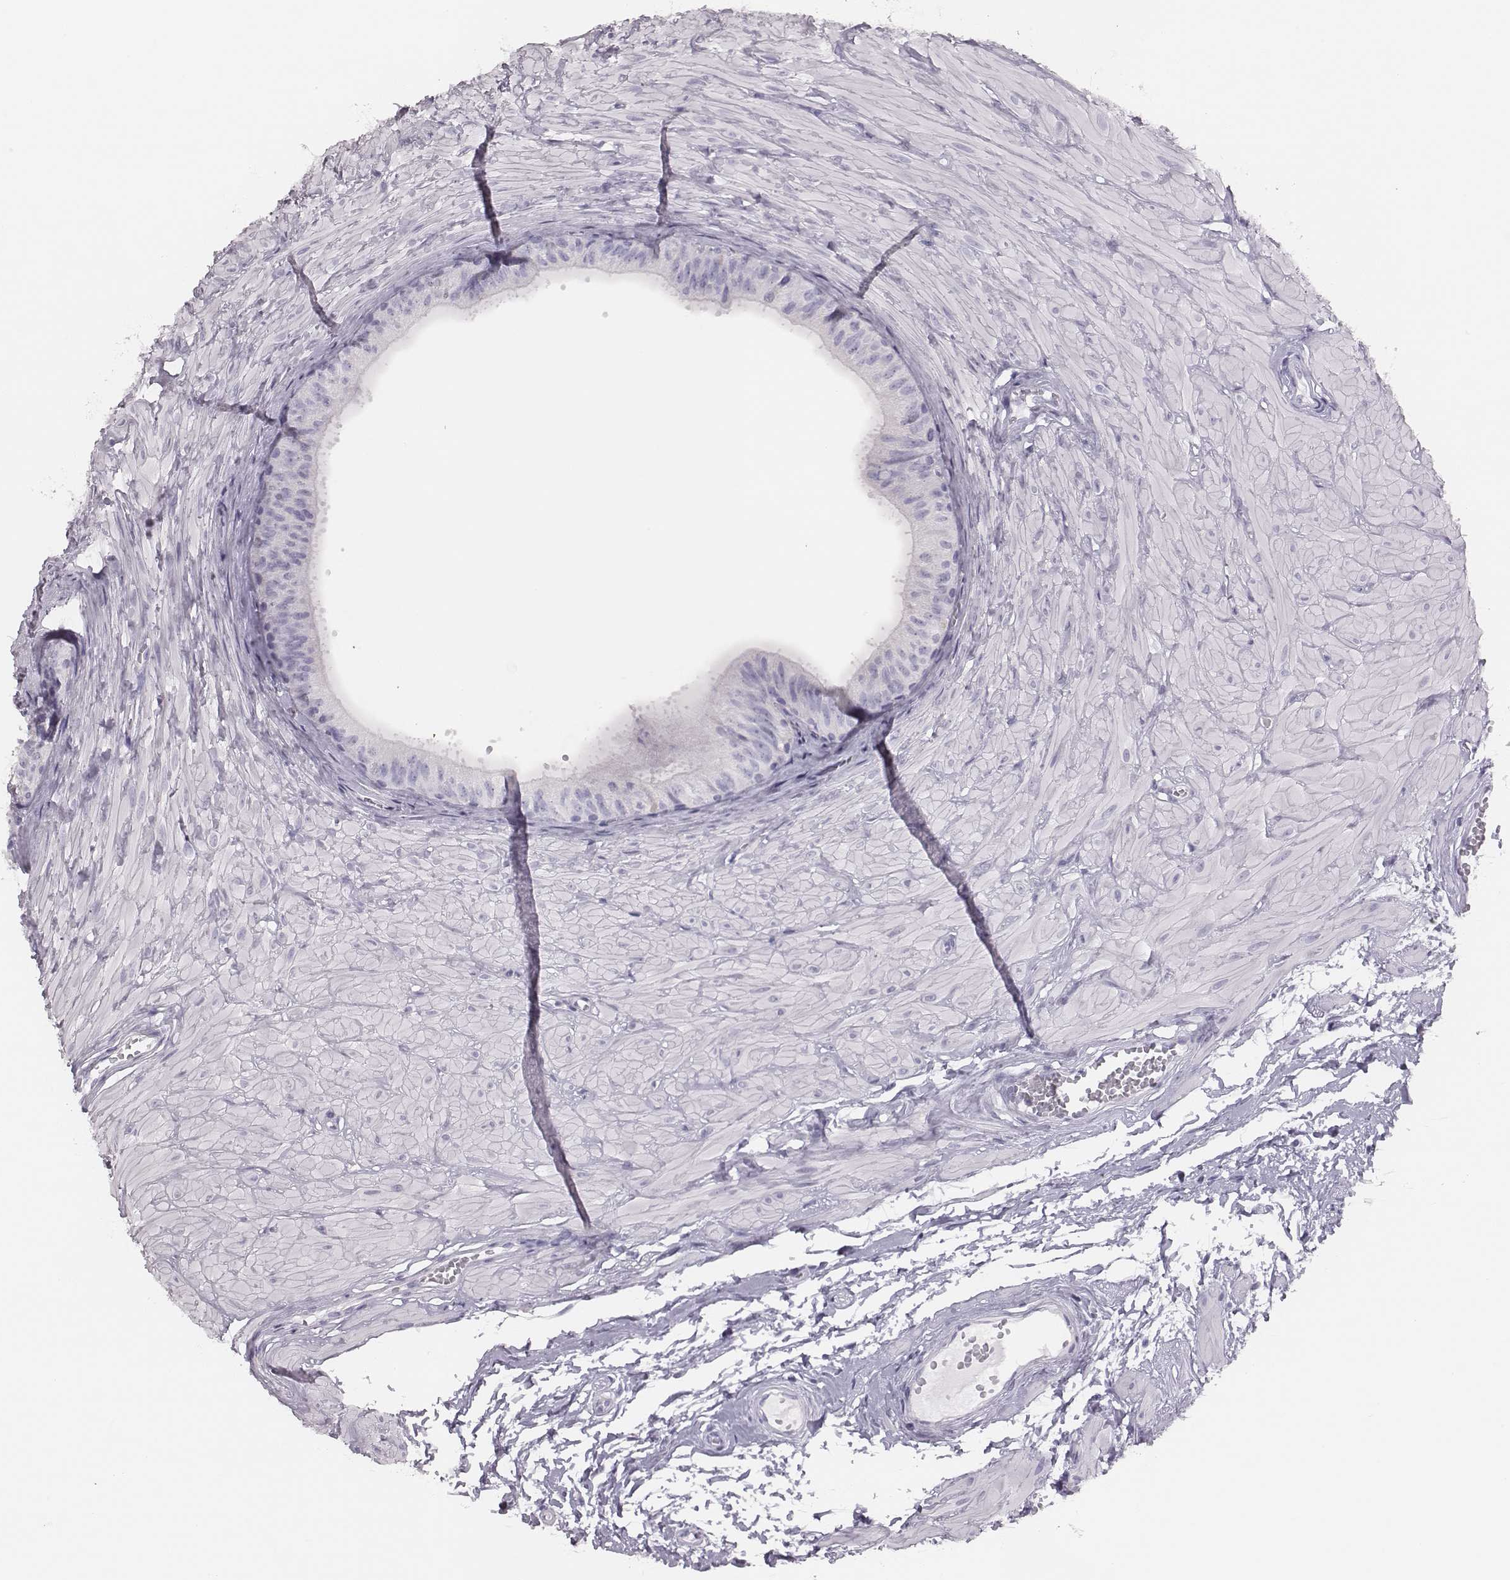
{"staining": {"intensity": "negative", "quantity": "none", "location": "none"}, "tissue": "epididymis", "cell_type": "Glandular cells", "image_type": "normal", "snomed": [{"axis": "morphology", "description": "Normal tissue, NOS"}, {"axis": "topography", "description": "Epididymis"}, {"axis": "topography", "description": "Vas deferens"}], "caption": "An image of epididymis stained for a protein displays no brown staining in glandular cells.", "gene": "H1", "patient": {"sex": "male", "age": 23}}